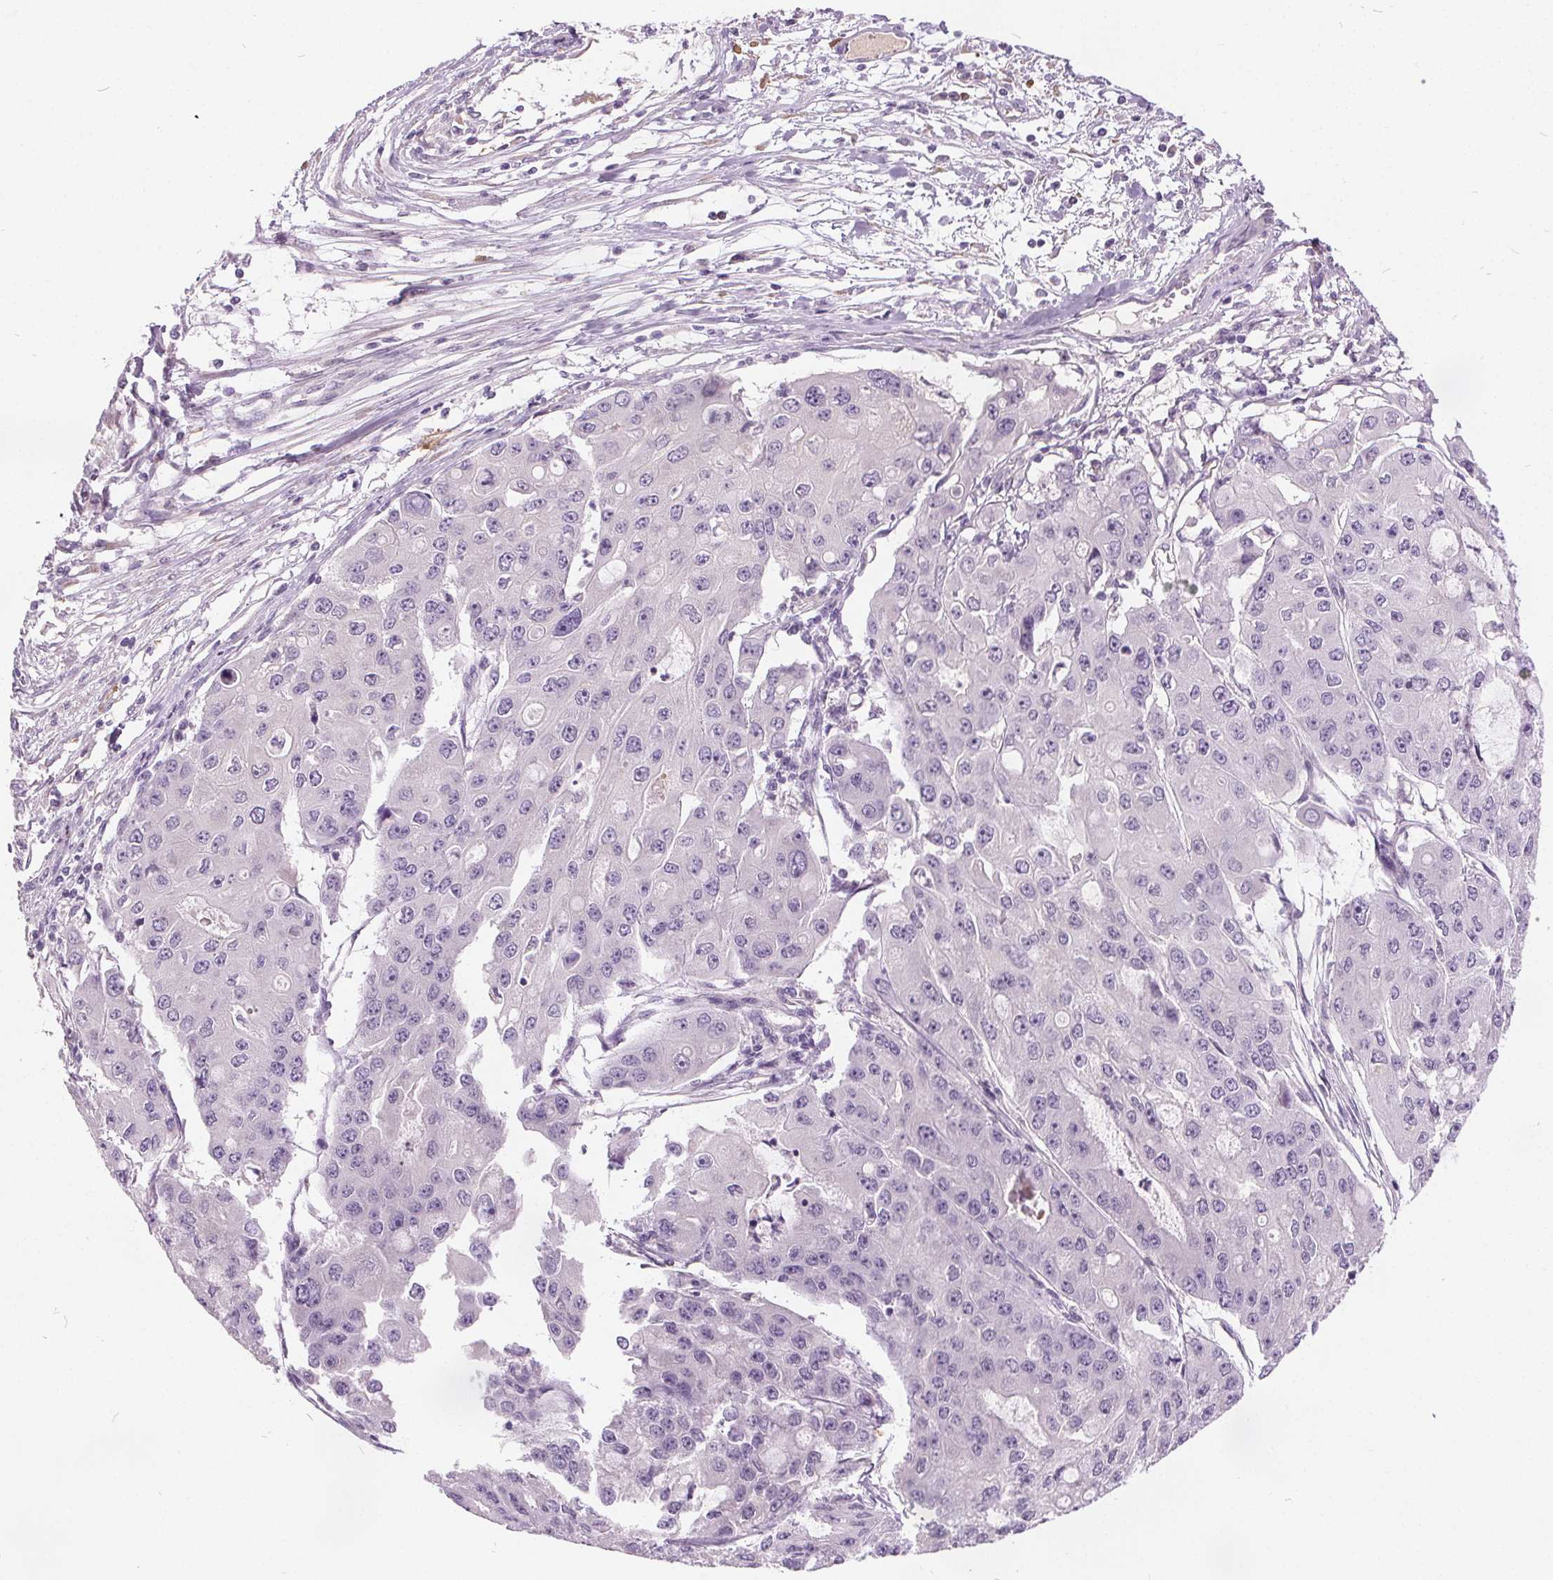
{"staining": {"intensity": "negative", "quantity": "none", "location": "none"}, "tissue": "ovarian cancer", "cell_type": "Tumor cells", "image_type": "cancer", "snomed": [{"axis": "morphology", "description": "Cystadenocarcinoma, serous, NOS"}, {"axis": "topography", "description": "Ovary"}], "caption": "The micrograph reveals no significant positivity in tumor cells of ovarian serous cystadenocarcinoma.", "gene": "ACOX2", "patient": {"sex": "female", "age": 56}}